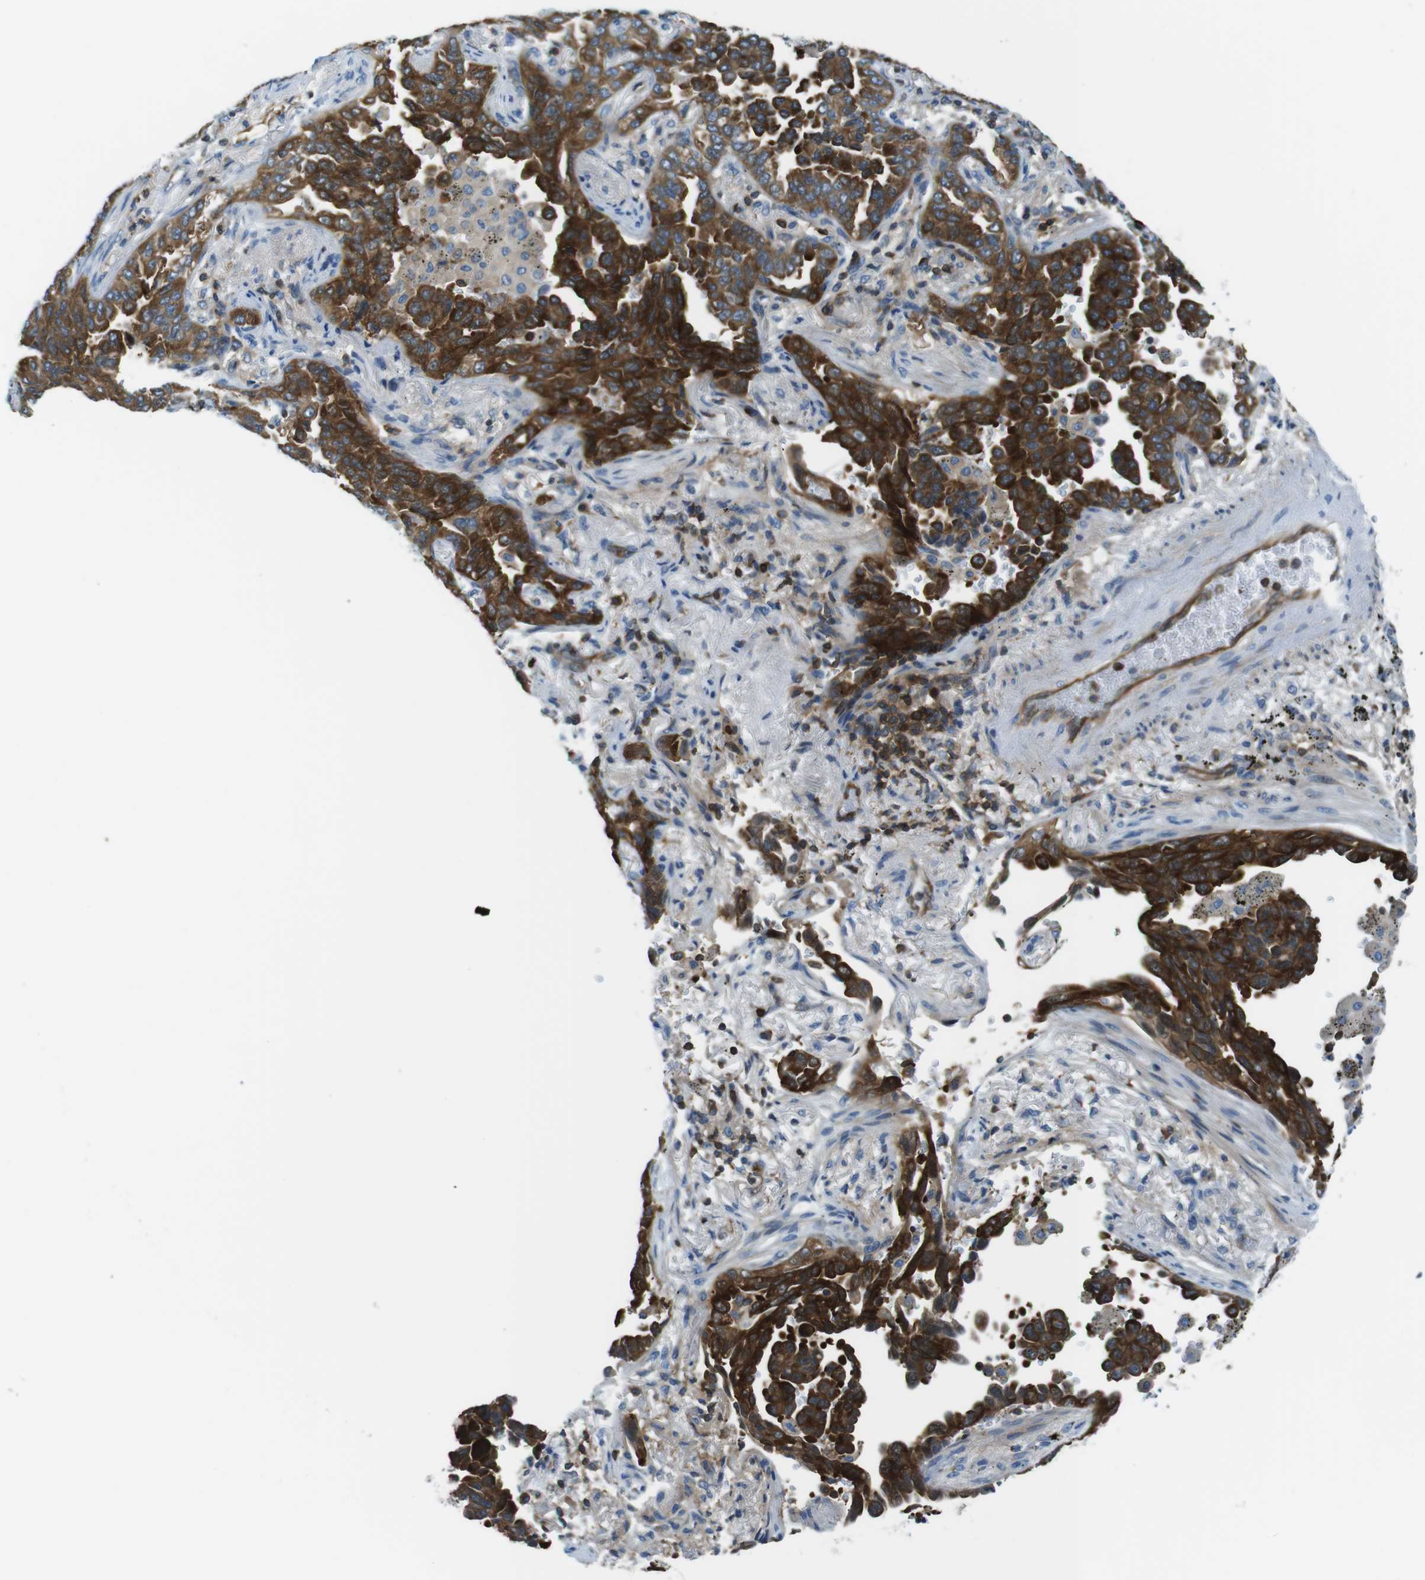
{"staining": {"intensity": "strong", "quantity": ">75%", "location": "cytoplasmic/membranous"}, "tissue": "lung cancer", "cell_type": "Tumor cells", "image_type": "cancer", "snomed": [{"axis": "morphology", "description": "Normal tissue, NOS"}, {"axis": "morphology", "description": "Adenocarcinoma, NOS"}, {"axis": "topography", "description": "Lung"}], "caption": "There is high levels of strong cytoplasmic/membranous positivity in tumor cells of adenocarcinoma (lung), as demonstrated by immunohistochemical staining (brown color).", "gene": "TES", "patient": {"sex": "male", "age": 59}}